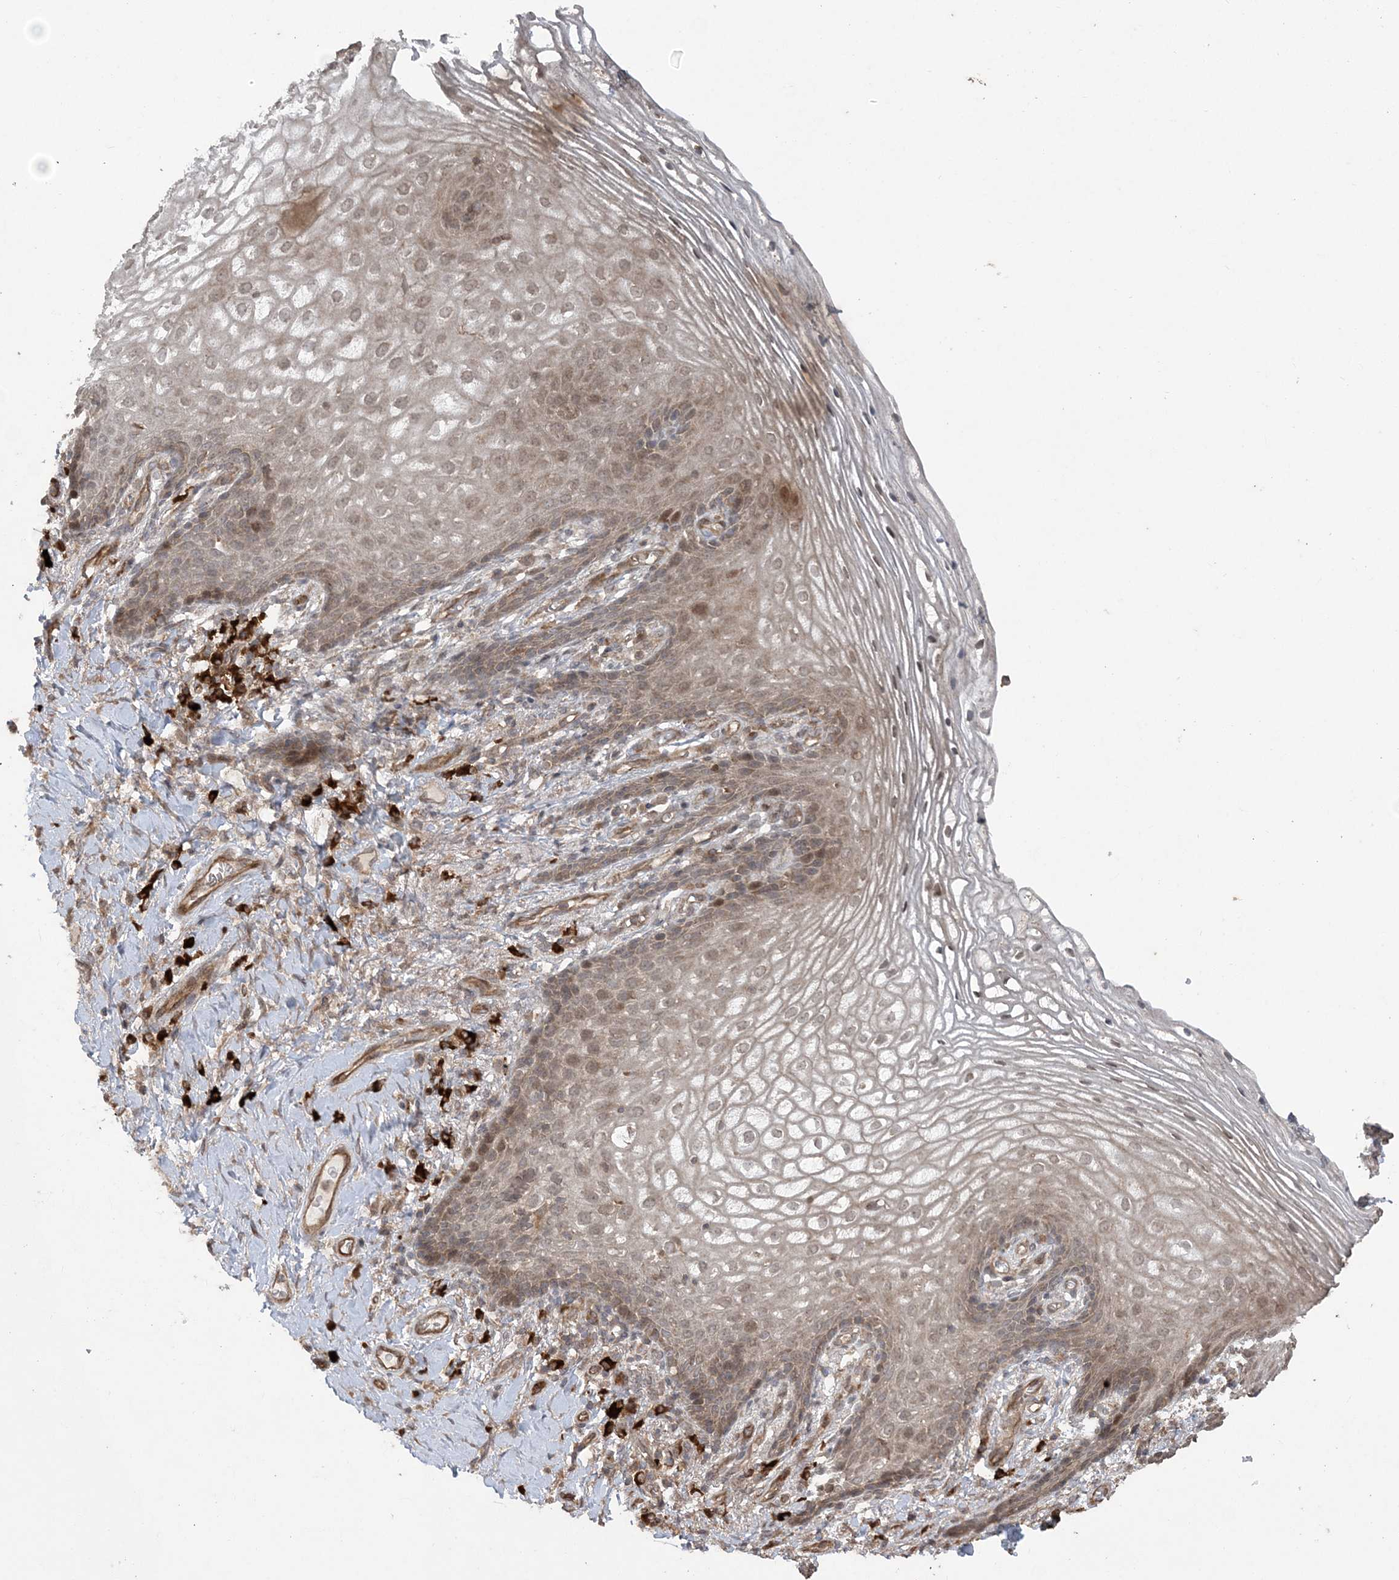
{"staining": {"intensity": "weak", "quantity": ">75%", "location": "cytoplasmic/membranous,nuclear"}, "tissue": "vagina", "cell_type": "Squamous epithelial cells", "image_type": "normal", "snomed": [{"axis": "morphology", "description": "Normal tissue, NOS"}, {"axis": "topography", "description": "Vagina"}], "caption": "Weak cytoplasmic/membranous,nuclear staining is appreciated in approximately >75% of squamous epithelial cells in normal vagina. (DAB (3,3'-diaminobenzidine) IHC with brightfield microscopy, high magnification).", "gene": "HERPUD1", "patient": {"sex": "female", "age": 60}}